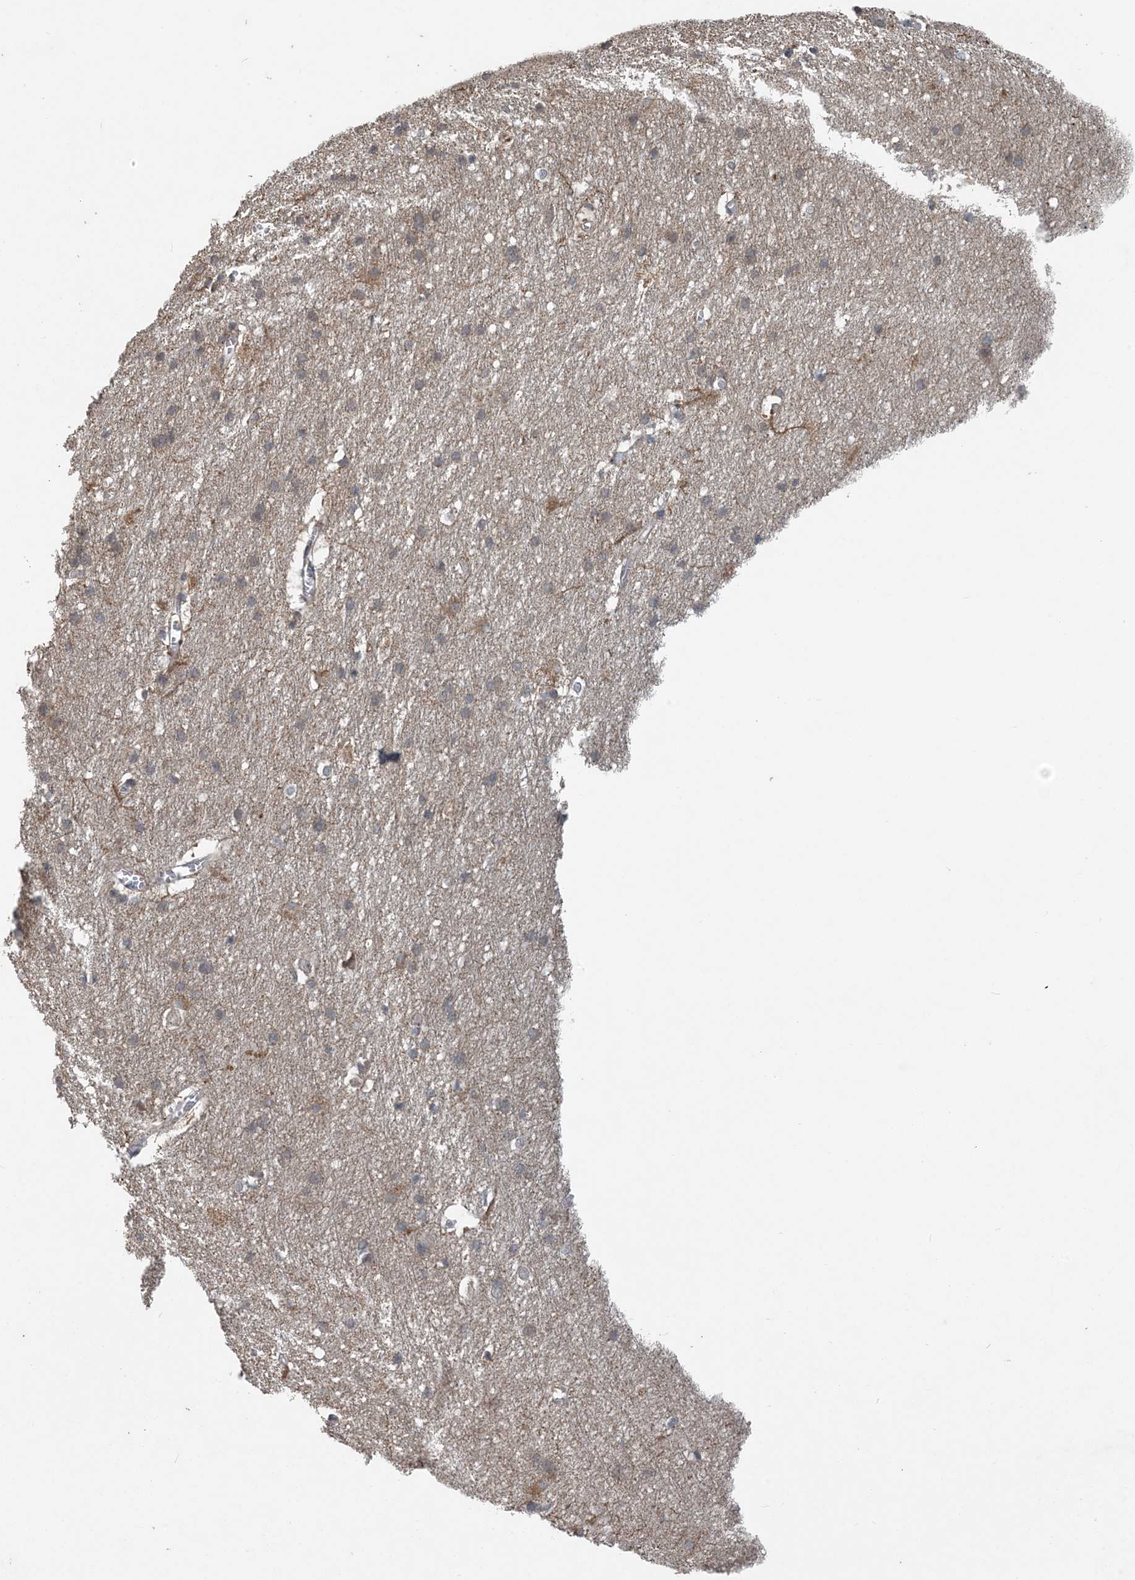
{"staining": {"intensity": "negative", "quantity": "none", "location": "none"}, "tissue": "cerebral cortex", "cell_type": "Endothelial cells", "image_type": "normal", "snomed": [{"axis": "morphology", "description": "Normal tissue, NOS"}, {"axis": "topography", "description": "Cerebral cortex"}], "caption": "Immunohistochemical staining of normal human cerebral cortex shows no significant expression in endothelial cells.", "gene": "MYO9B", "patient": {"sex": "male", "age": 54}}